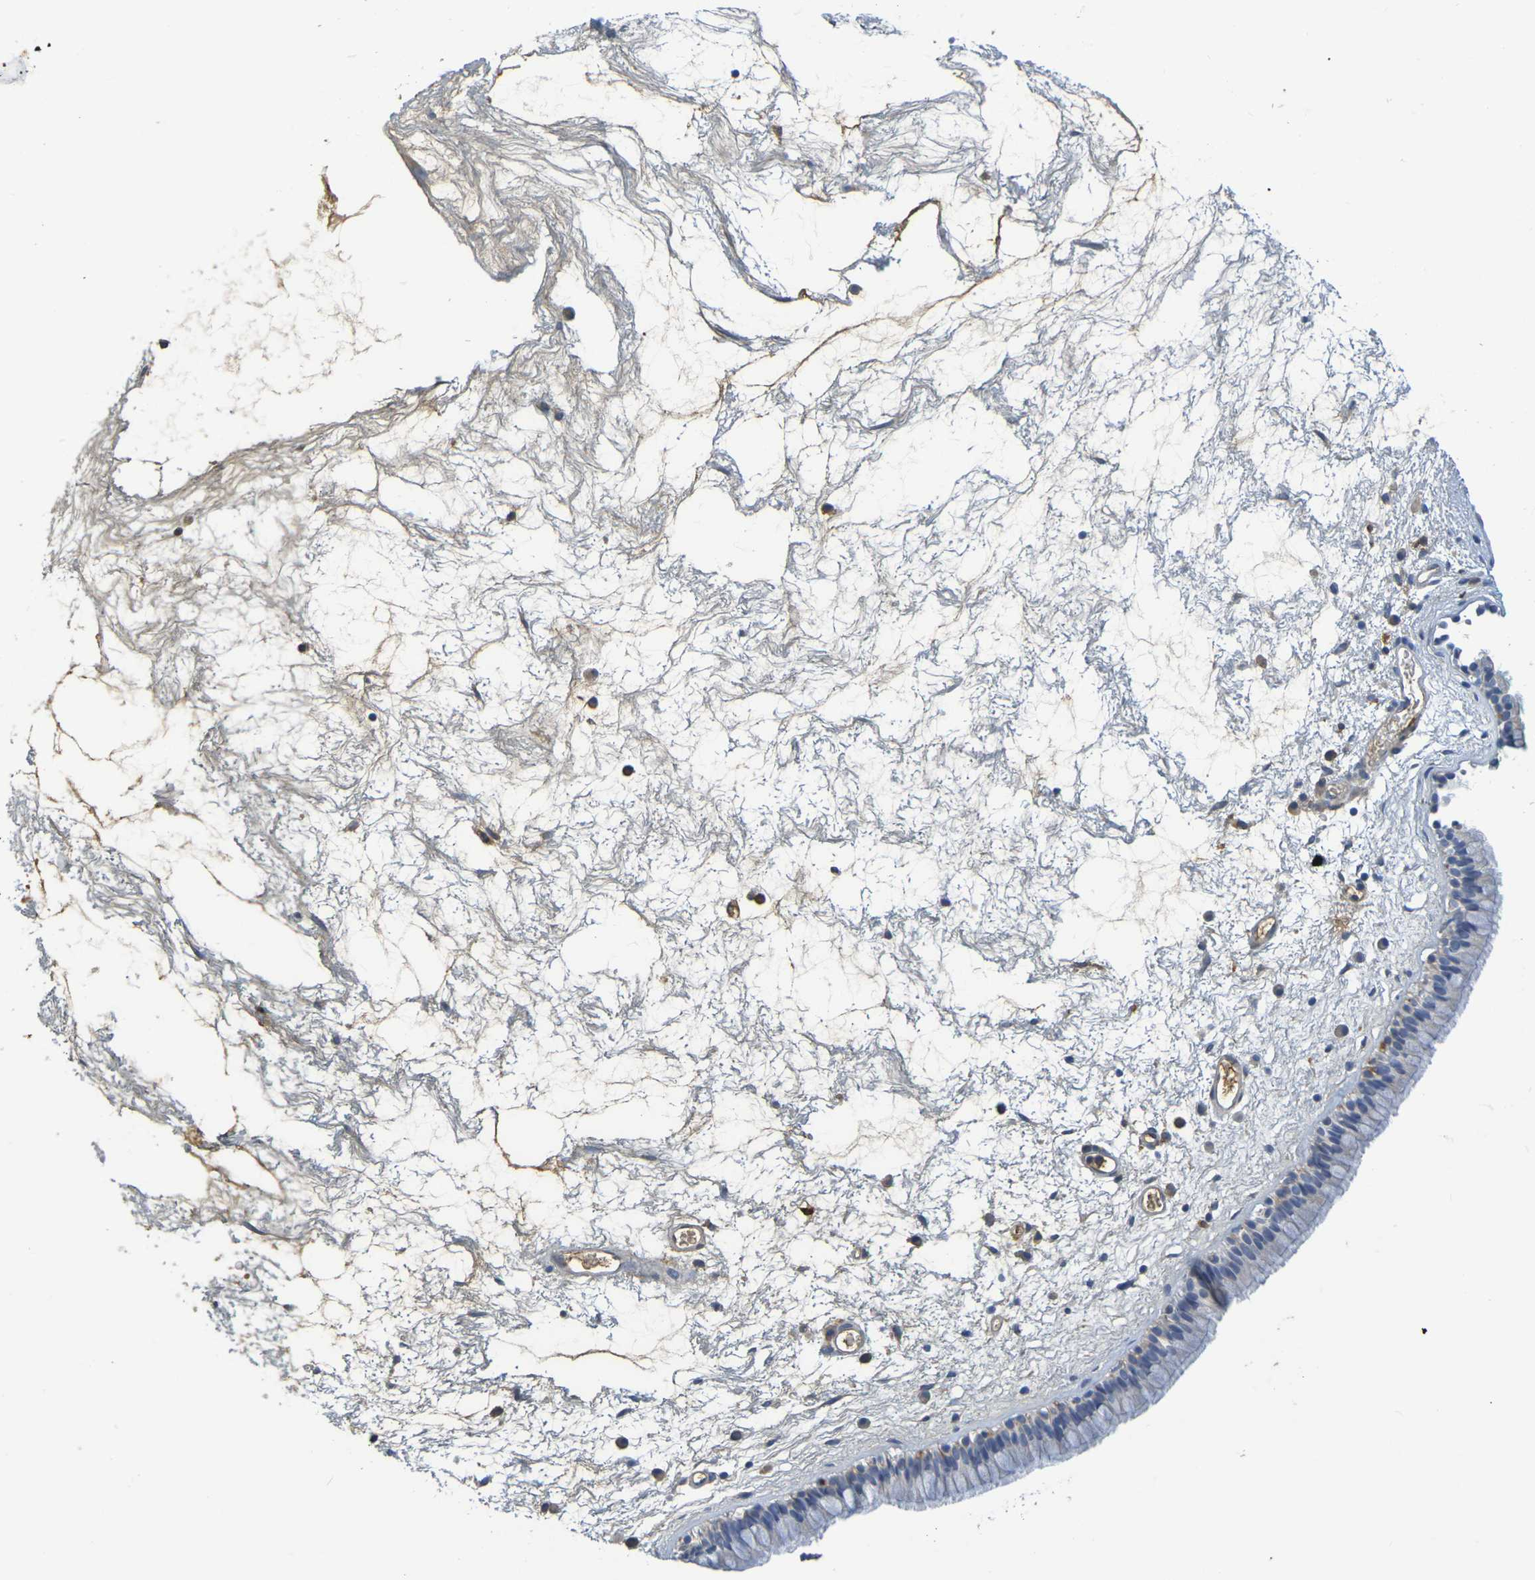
{"staining": {"intensity": "negative", "quantity": "none", "location": "none"}, "tissue": "nasopharynx", "cell_type": "Respiratory epithelial cells", "image_type": "normal", "snomed": [{"axis": "morphology", "description": "Normal tissue, NOS"}, {"axis": "morphology", "description": "Inflammation, NOS"}, {"axis": "topography", "description": "Nasopharynx"}], "caption": "Respiratory epithelial cells show no significant protein expression in benign nasopharynx.", "gene": "C1QA", "patient": {"sex": "male", "age": 48}}